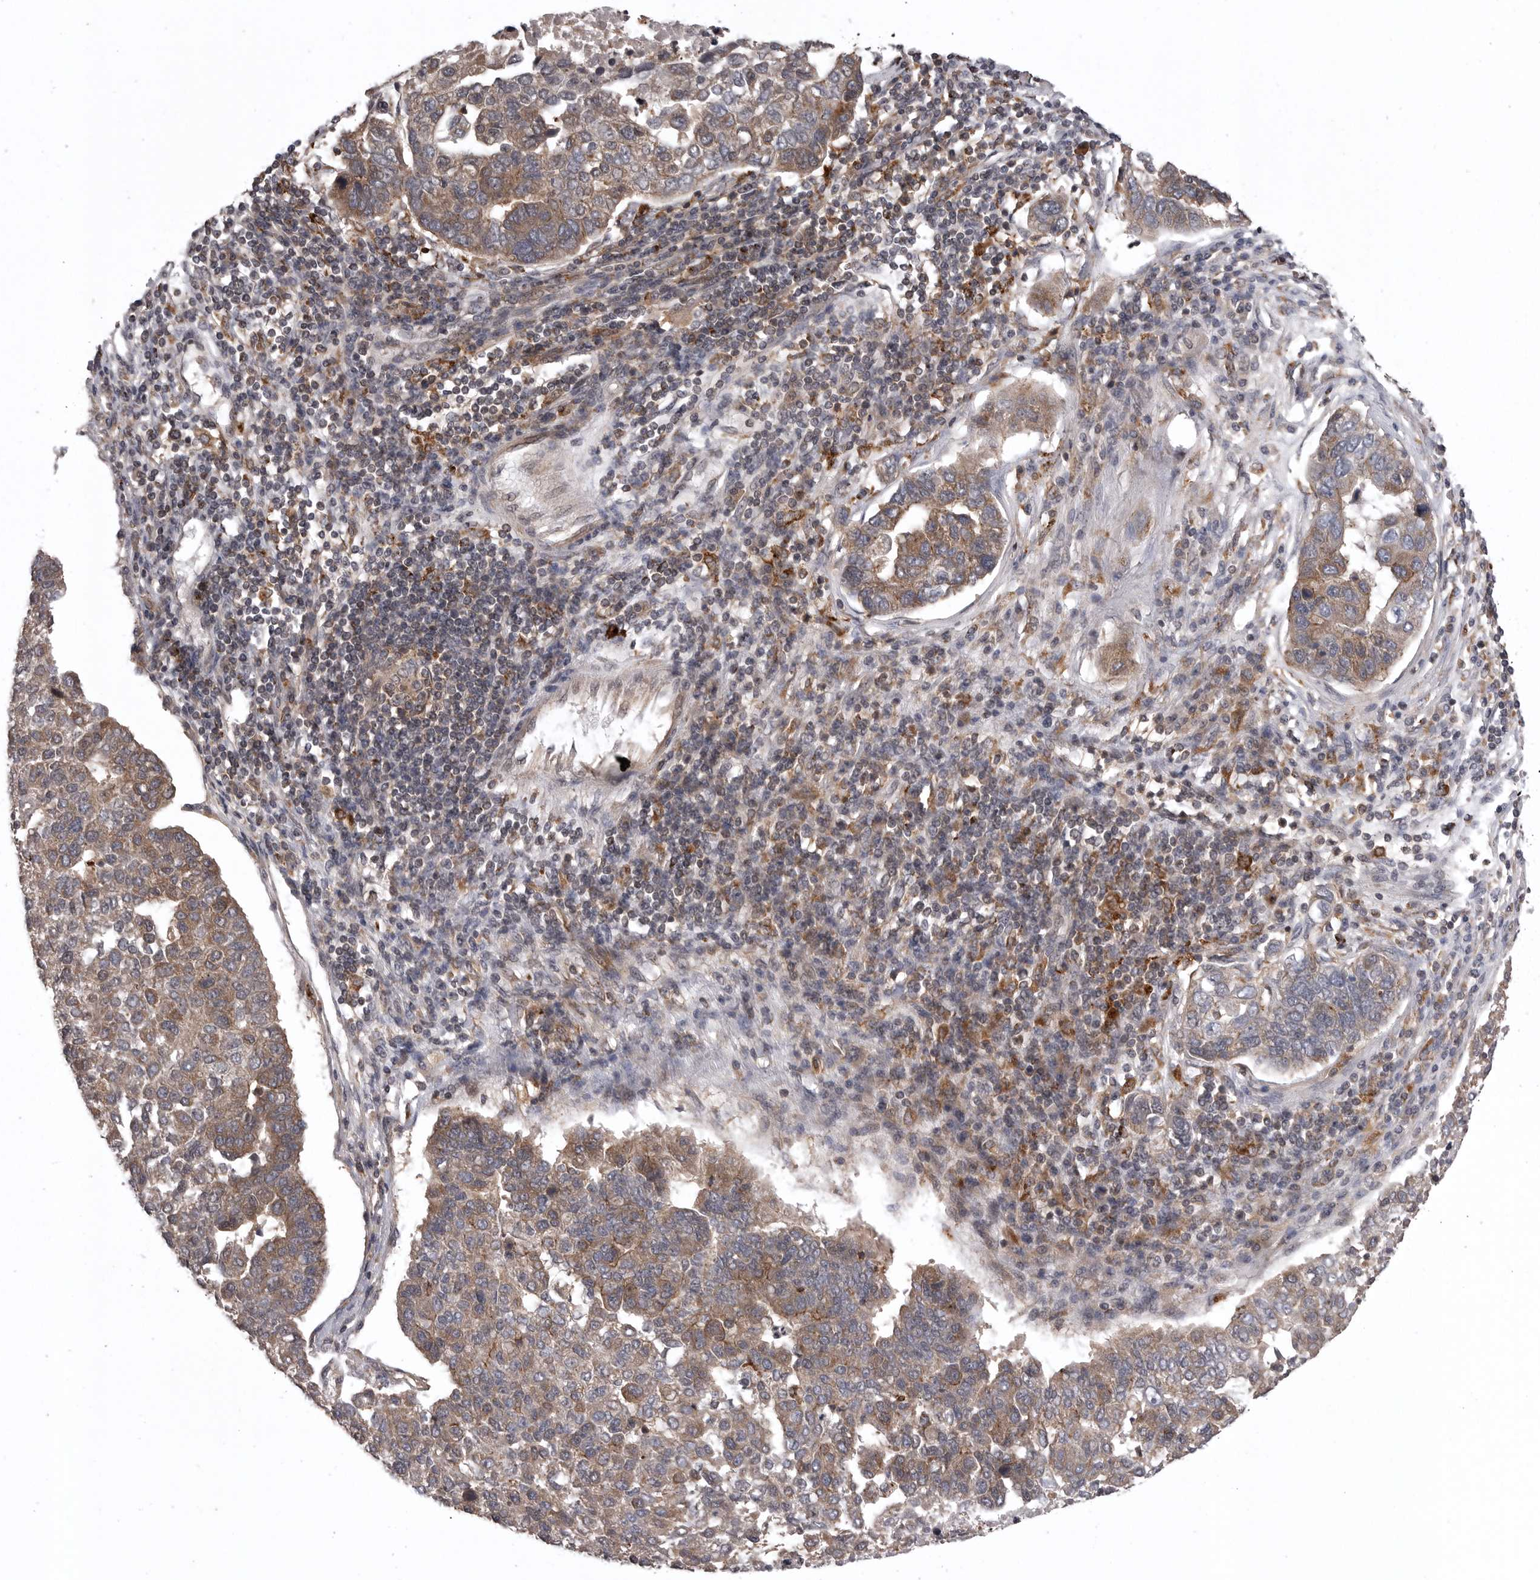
{"staining": {"intensity": "moderate", "quantity": ">75%", "location": "cytoplasmic/membranous"}, "tissue": "pancreatic cancer", "cell_type": "Tumor cells", "image_type": "cancer", "snomed": [{"axis": "morphology", "description": "Adenocarcinoma, NOS"}, {"axis": "topography", "description": "Pancreas"}], "caption": "A medium amount of moderate cytoplasmic/membranous expression is seen in about >75% of tumor cells in adenocarcinoma (pancreatic) tissue.", "gene": "AOAH", "patient": {"sex": "female", "age": 61}}